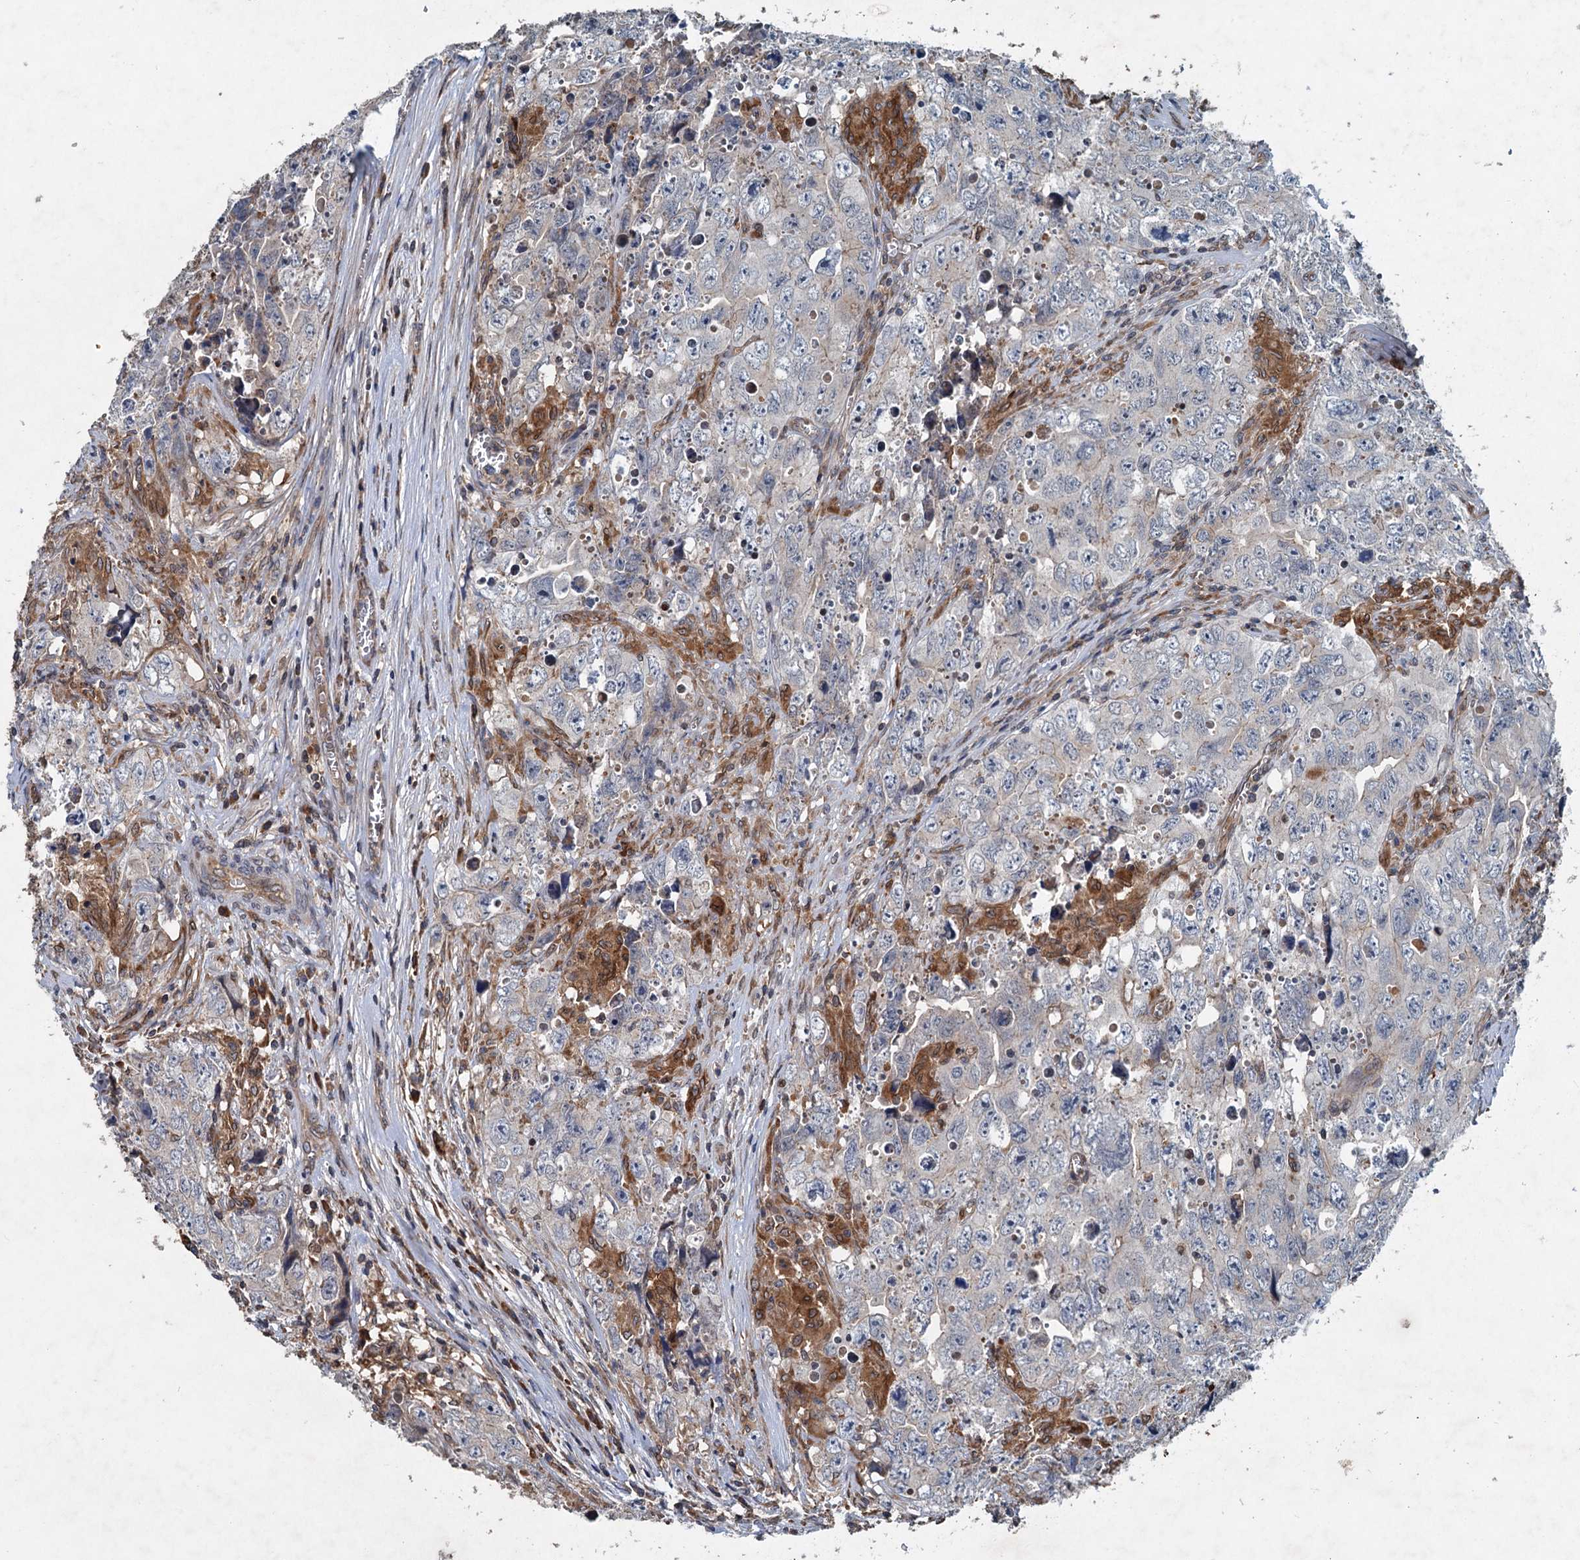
{"staining": {"intensity": "moderate", "quantity": "<25%", "location": "cytoplasmic/membranous"}, "tissue": "testis cancer", "cell_type": "Tumor cells", "image_type": "cancer", "snomed": [{"axis": "morphology", "description": "Seminoma, NOS"}, {"axis": "morphology", "description": "Carcinoma, Embryonal, NOS"}, {"axis": "topography", "description": "Testis"}], "caption": "Approximately <25% of tumor cells in human testis cancer (embryonal carcinoma) reveal moderate cytoplasmic/membranous protein expression as visualized by brown immunohistochemical staining.", "gene": "TAPBPL", "patient": {"sex": "male", "age": 43}}